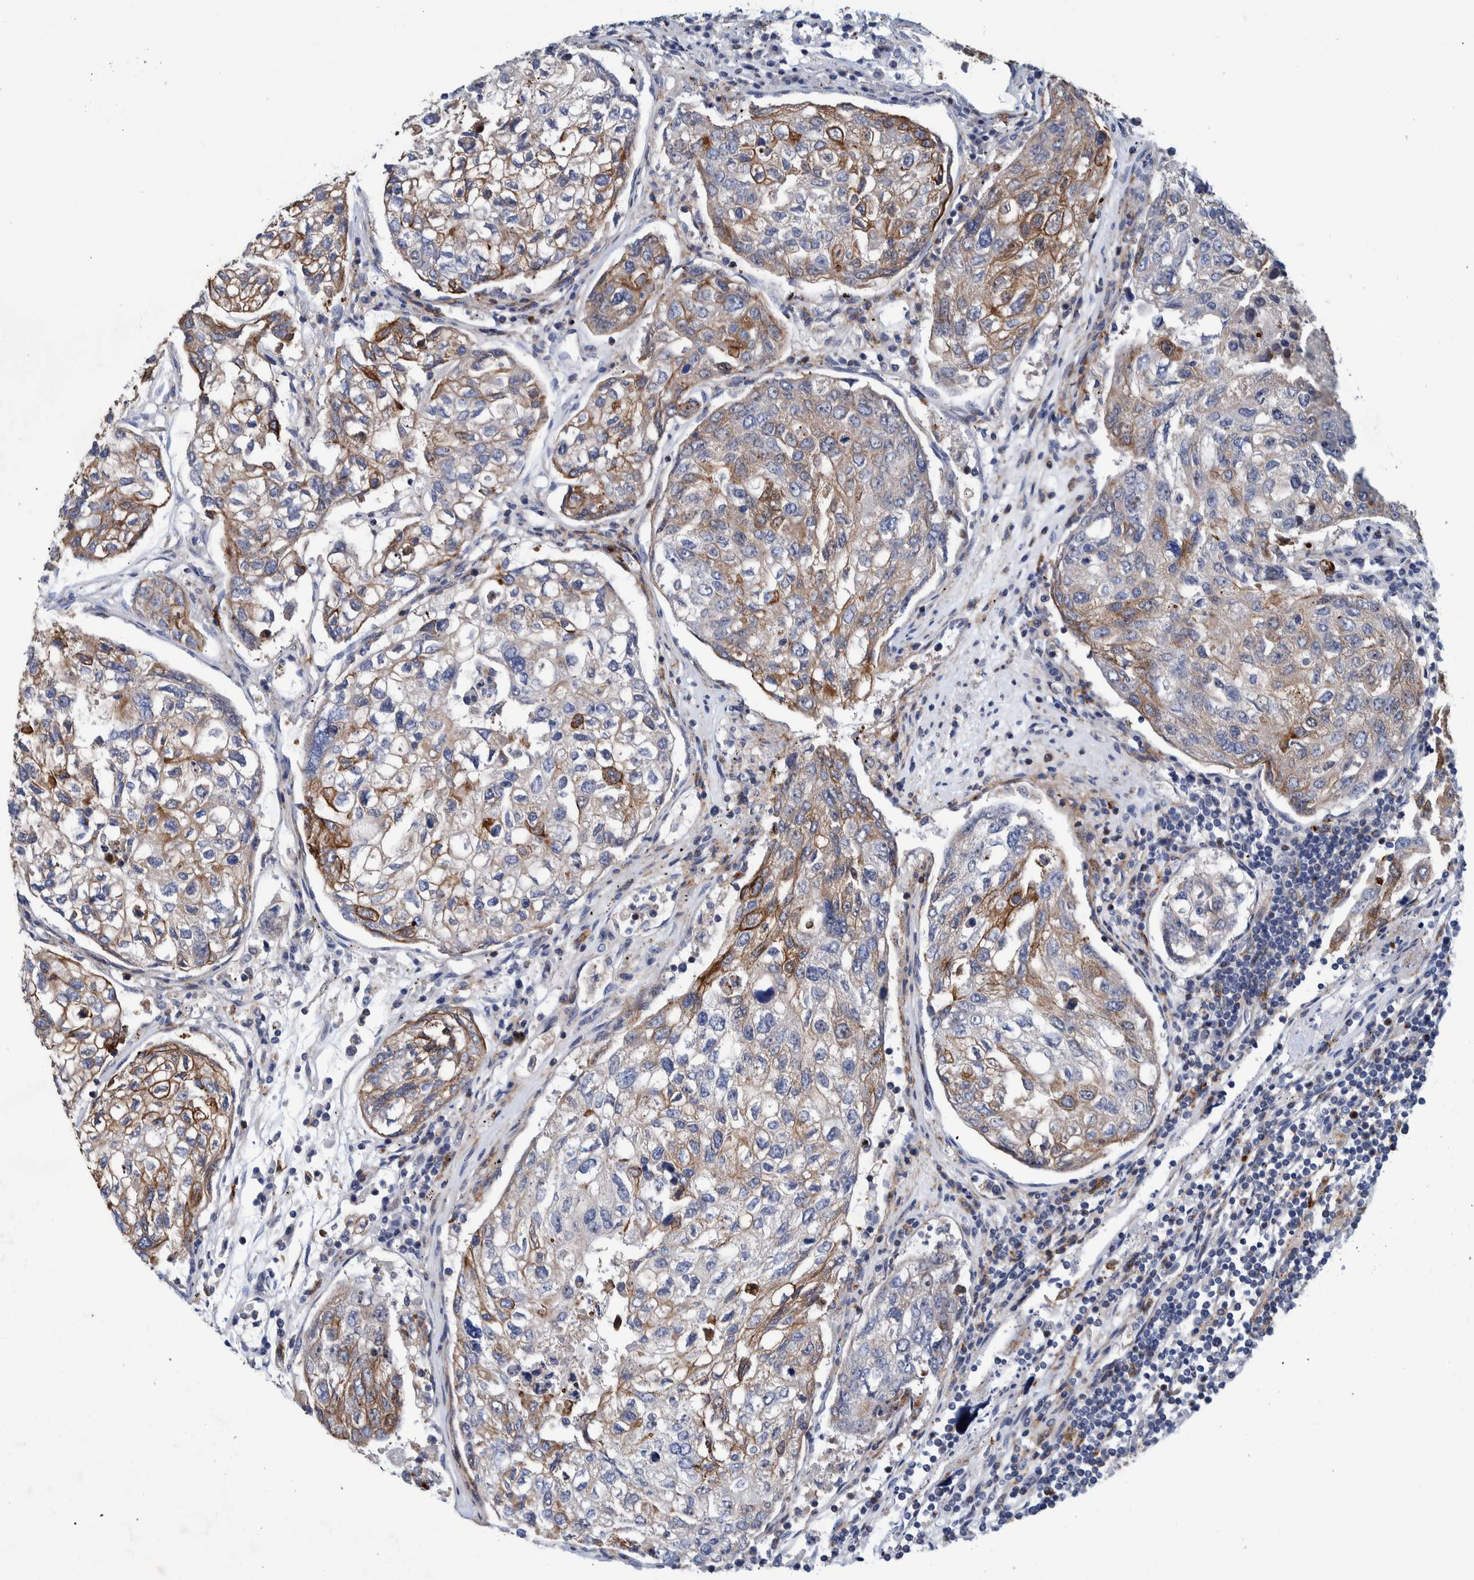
{"staining": {"intensity": "moderate", "quantity": "25%-75%", "location": "cytoplasmic/membranous"}, "tissue": "urothelial cancer", "cell_type": "Tumor cells", "image_type": "cancer", "snomed": [{"axis": "morphology", "description": "Urothelial carcinoma, High grade"}, {"axis": "topography", "description": "Lymph node"}, {"axis": "topography", "description": "Urinary bladder"}], "caption": "Protein expression analysis of human urothelial cancer reveals moderate cytoplasmic/membranous positivity in approximately 25%-75% of tumor cells. Nuclei are stained in blue.", "gene": "MKS1", "patient": {"sex": "male", "age": 51}}